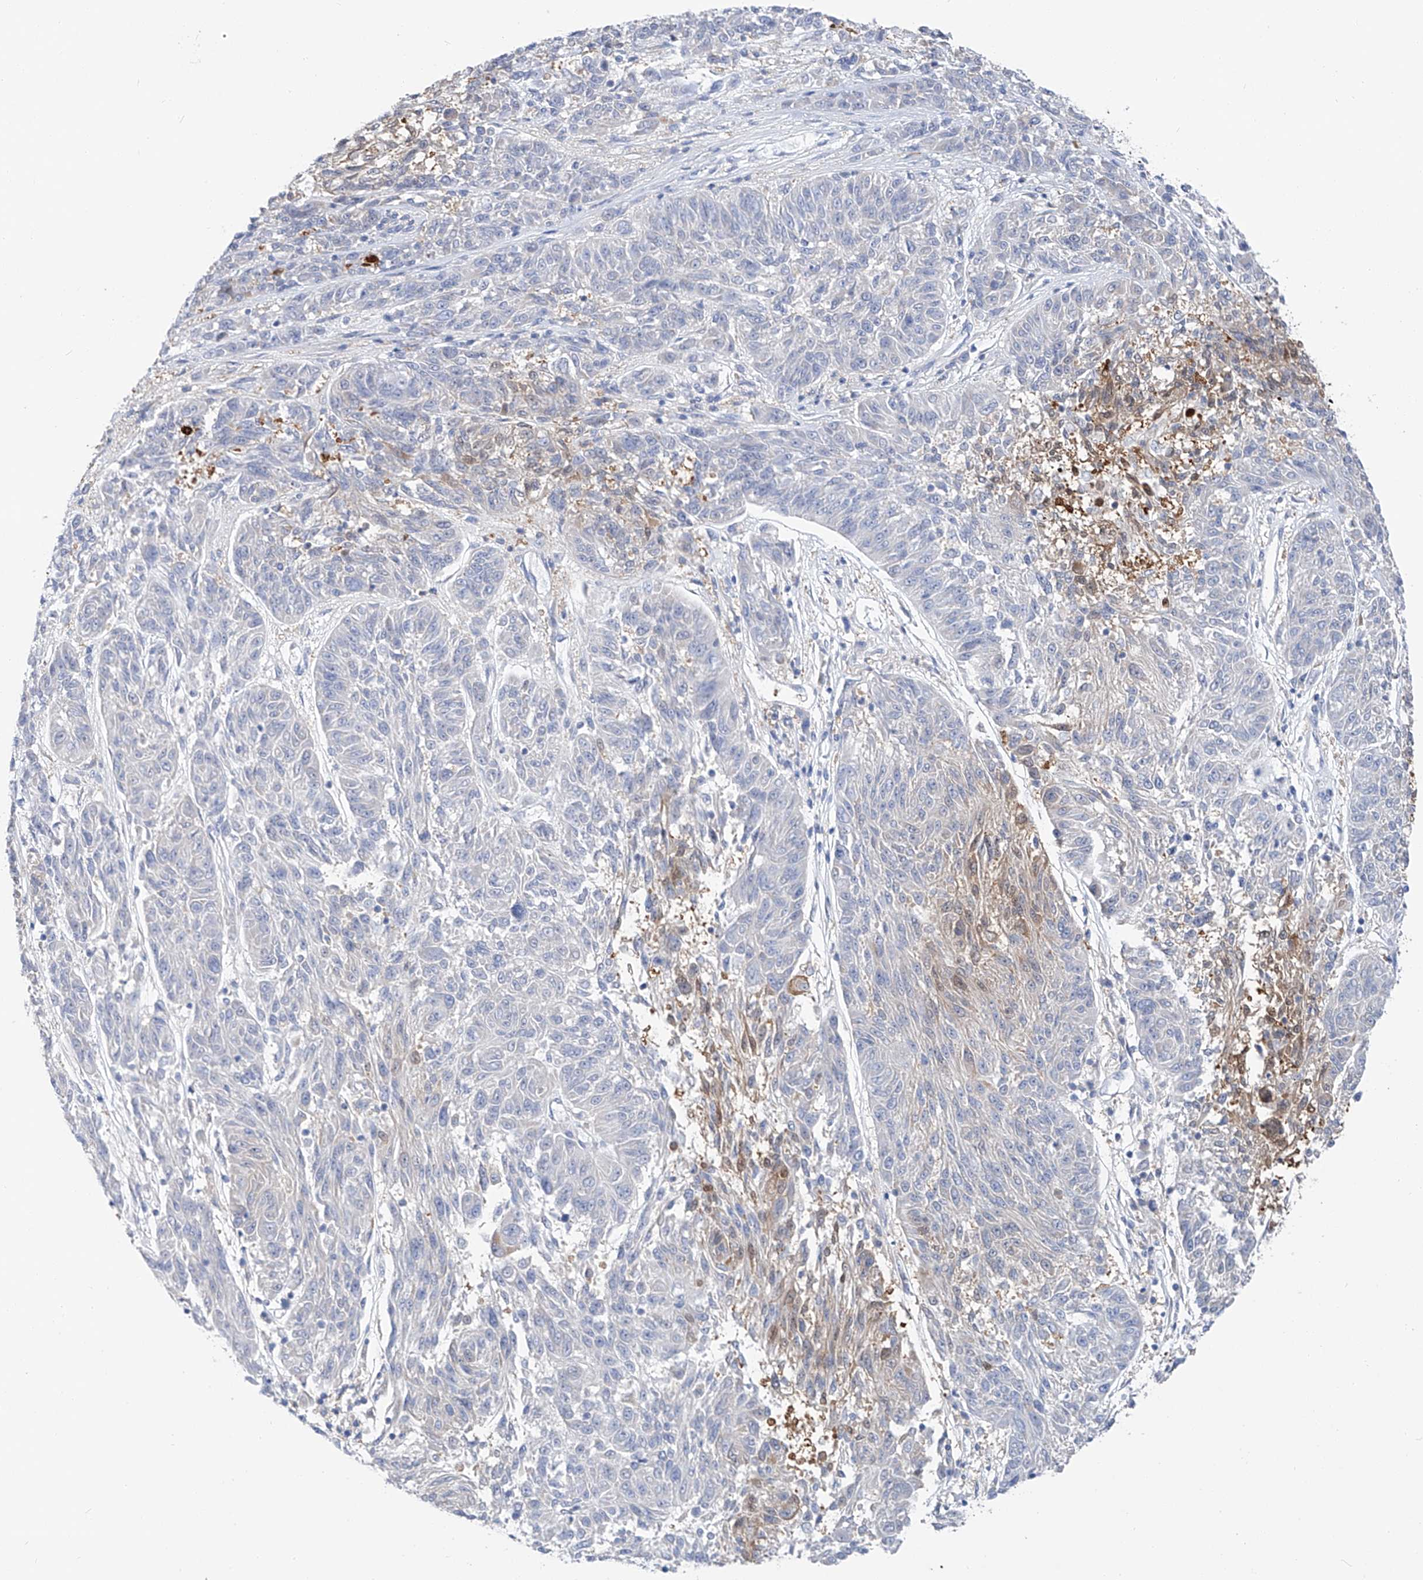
{"staining": {"intensity": "negative", "quantity": "none", "location": "none"}, "tissue": "melanoma", "cell_type": "Tumor cells", "image_type": "cancer", "snomed": [{"axis": "morphology", "description": "Malignant melanoma, NOS"}, {"axis": "topography", "description": "Skin"}], "caption": "Immunohistochemistry (IHC) of human malignant melanoma exhibits no expression in tumor cells.", "gene": "UFL1", "patient": {"sex": "male", "age": 53}}